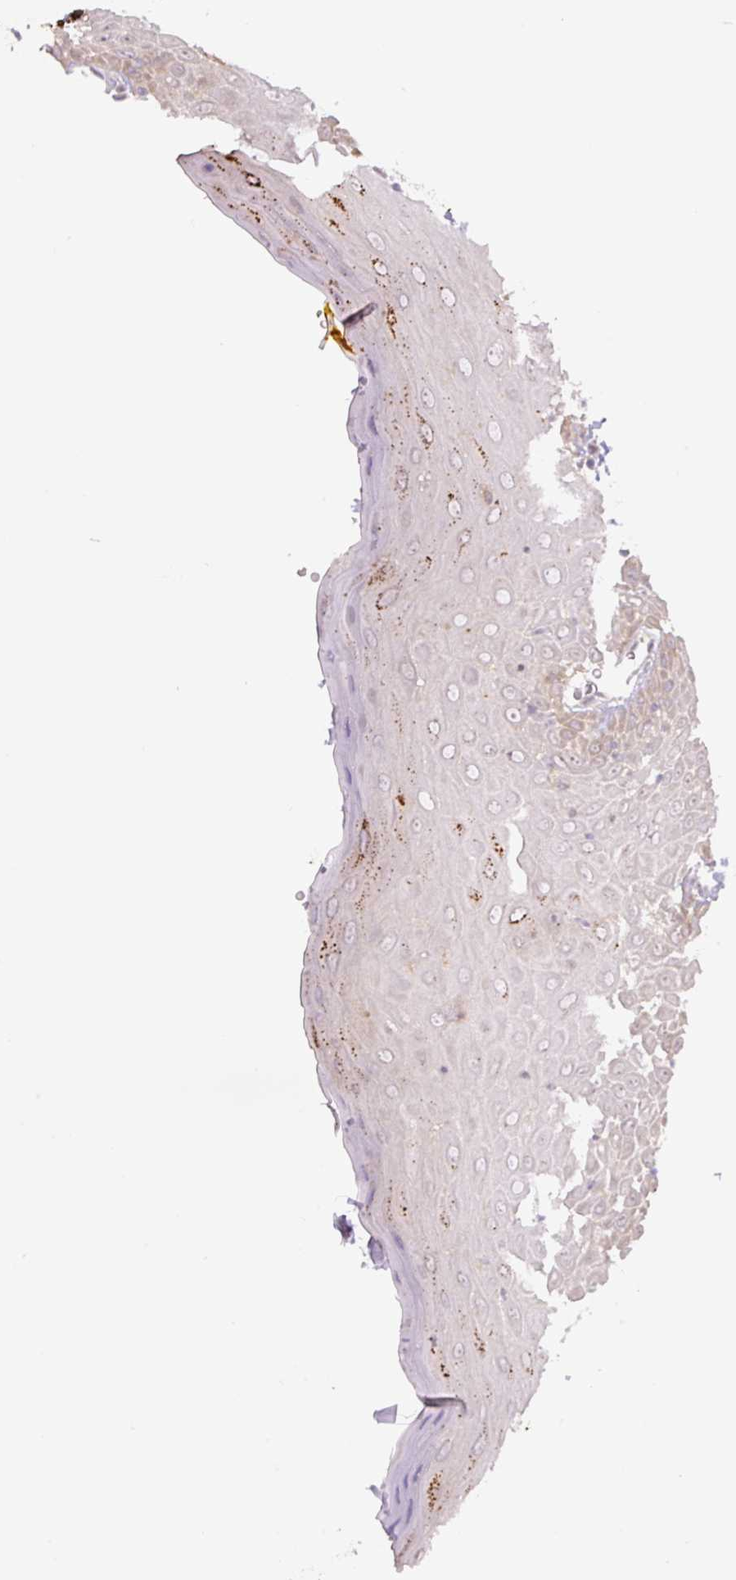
{"staining": {"intensity": "negative", "quantity": "none", "location": "none"}, "tissue": "oral mucosa", "cell_type": "Squamous epithelial cells", "image_type": "normal", "snomed": [{"axis": "morphology", "description": "Normal tissue, NOS"}, {"axis": "morphology", "description": "Squamous cell carcinoma, NOS"}, {"axis": "topography", "description": "Oral tissue"}, {"axis": "topography", "description": "Tounge, NOS"}, {"axis": "topography", "description": "Head-Neck"}], "caption": "IHC micrograph of benign human oral mucosa stained for a protein (brown), which exhibits no positivity in squamous epithelial cells.", "gene": "SPSB2", "patient": {"sex": "male", "age": 76}}